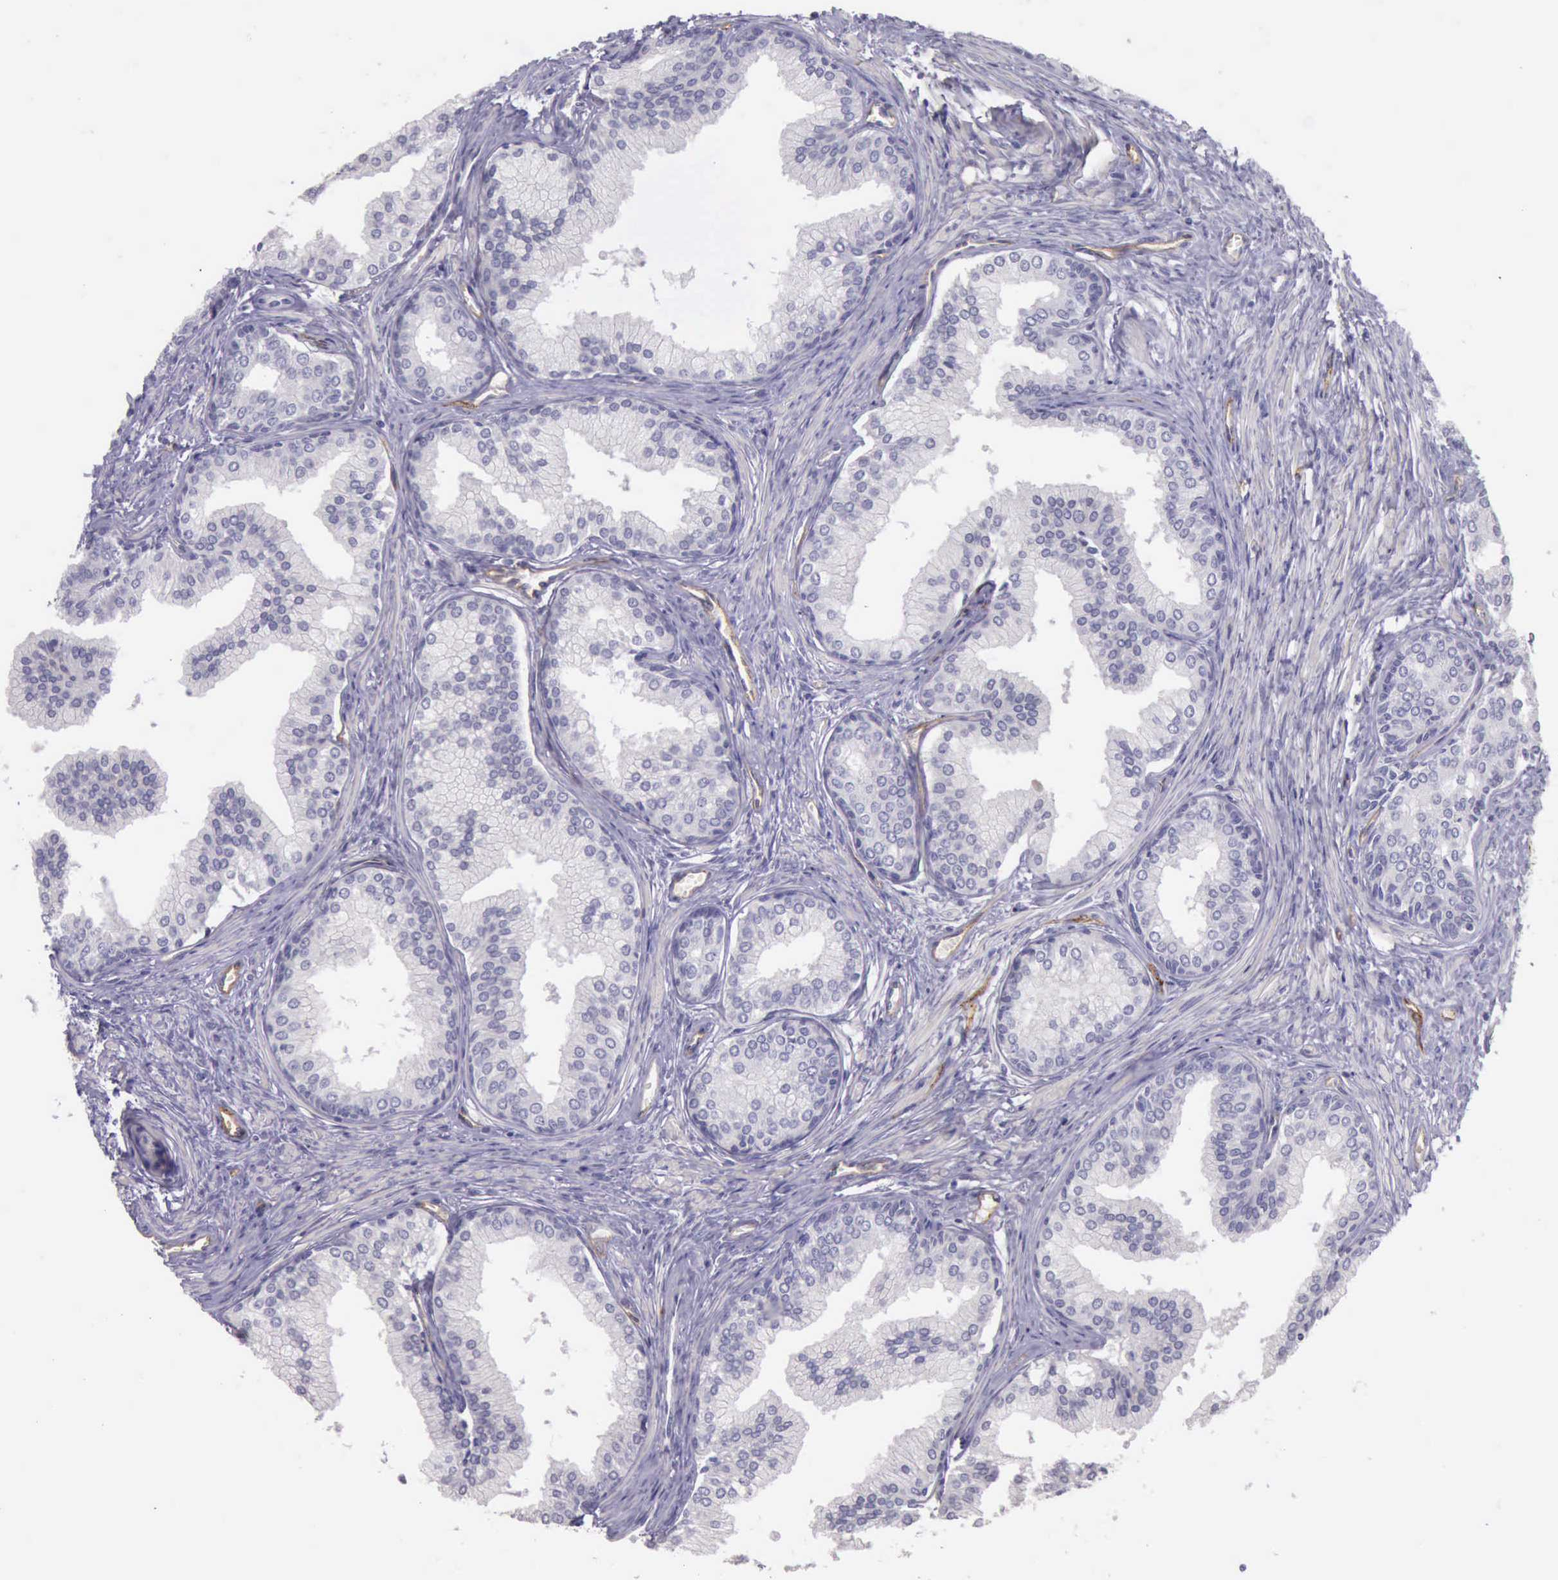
{"staining": {"intensity": "negative", "quantity": "none", "location": "none"}, "tissue": "prostate", "cell_type": "Glandular cells", "image_type": "normal", "snomed": [{"axis": "morphology", "description": "Normal tissue, NOS"}, {"axis": "topography", "description": "Prostate"}], "caption": "Immunohistochemistry photomicrograph of benign prostate stained for a protein (brown), which displays no staining in glandular cells.", "gene": "TCEANC", "patient": {"sex": "male", "age": 68}}